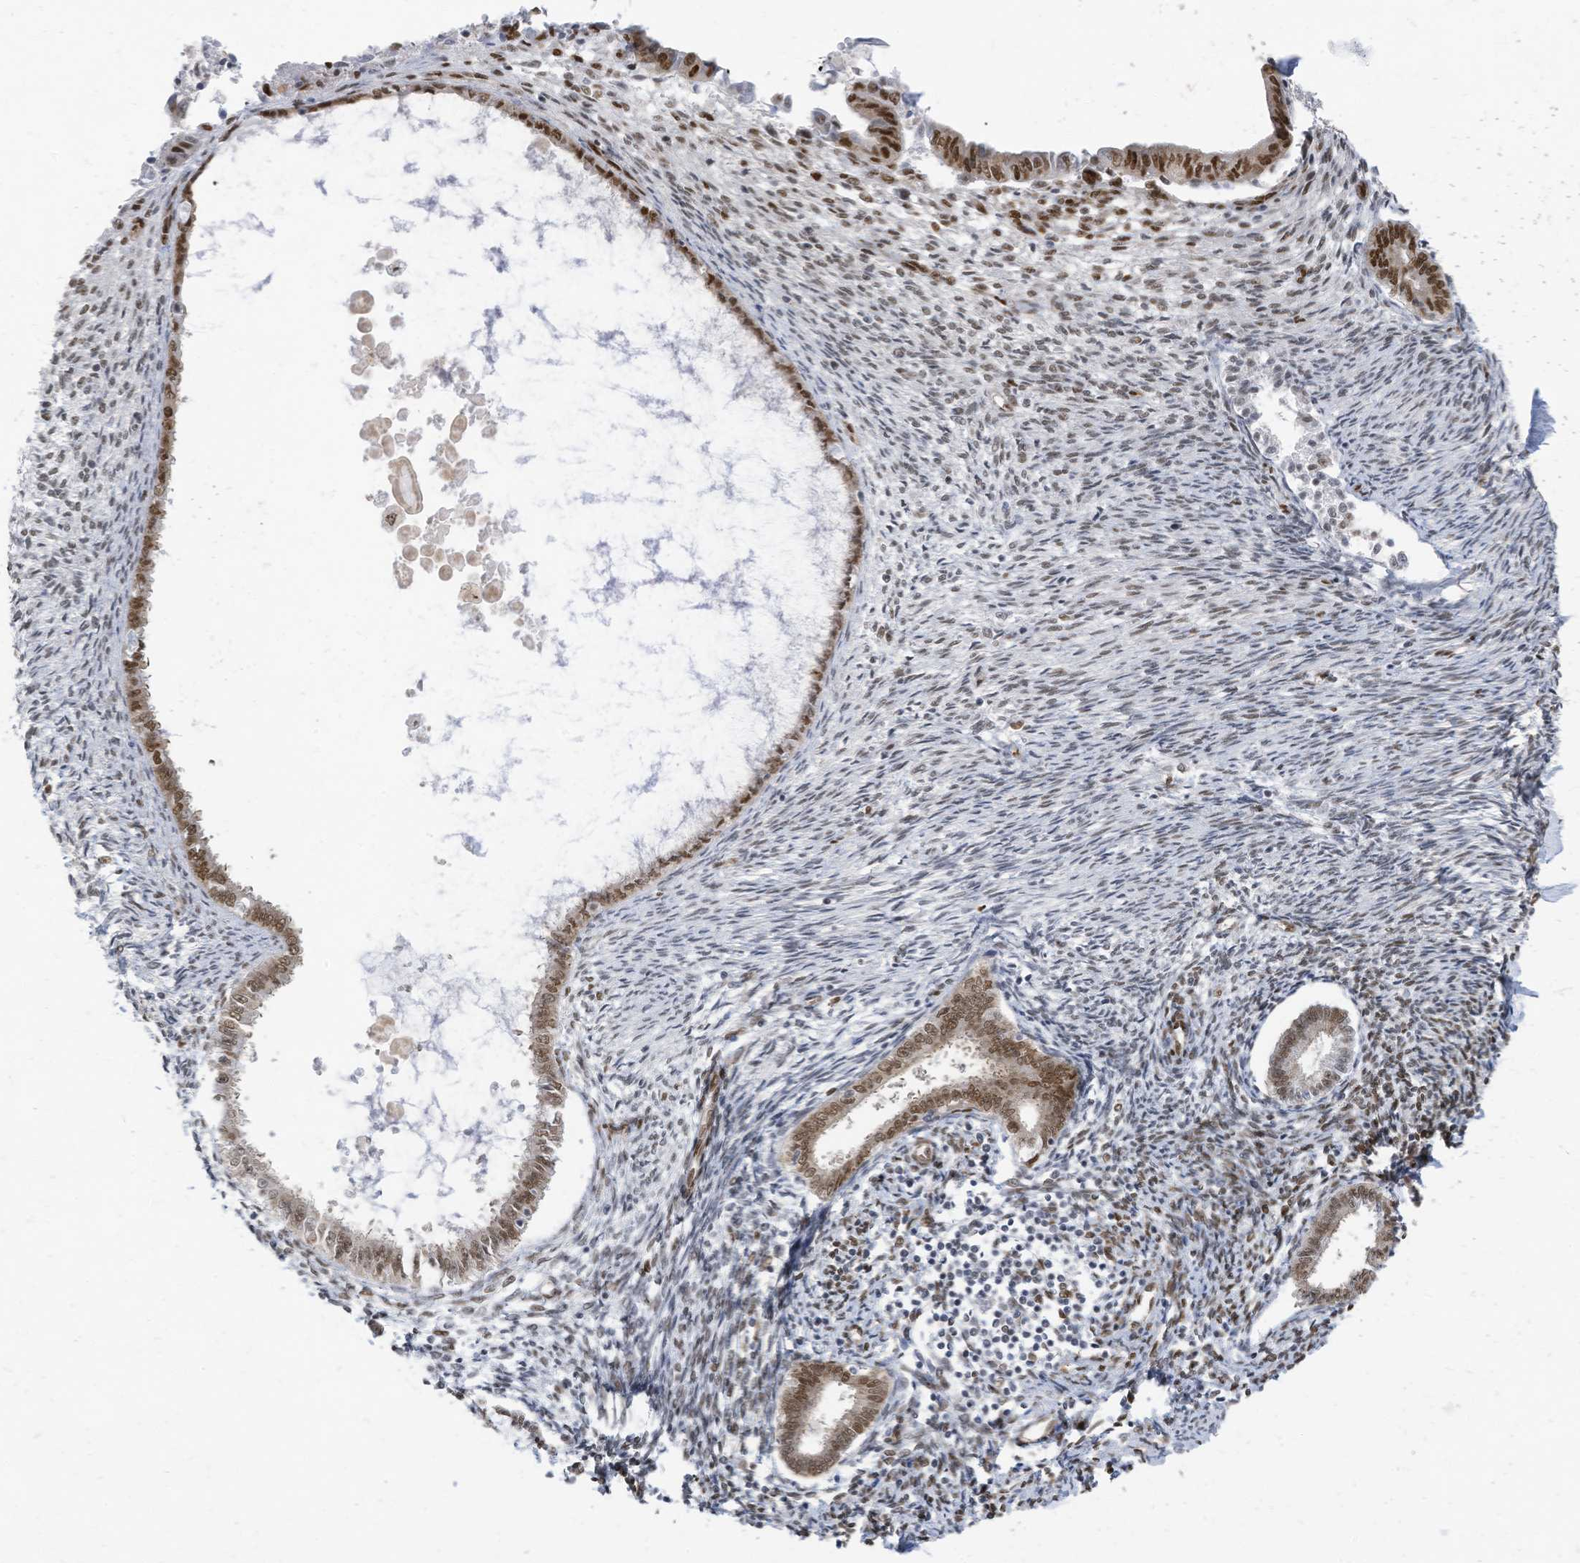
{"staining": {"intensity": "moderate", "quantity": ">75%", "location": "nuclear"}, "tissue": "endometrium", "cell_type": "Cells in endometrial stroma", "image_type": "normal", "snomed": [{"axis": "morphology", "description": "Normal tissue, NOS"}, {"axis": "topography", "description": "Endometrium"}], "caption": "Brown immunohistochemical staining in benign endometrium reveals moderate nuclear staining in about >75% of cells in endometrial stroma. (Stains: DAB (3,3'-diaminobenzidine) in brown, nuclei in blue, Microscopy: brightfield microscopy at high magnification).", "gene": "KHSRP", "patient": {"sex": "female", "age": 56}}